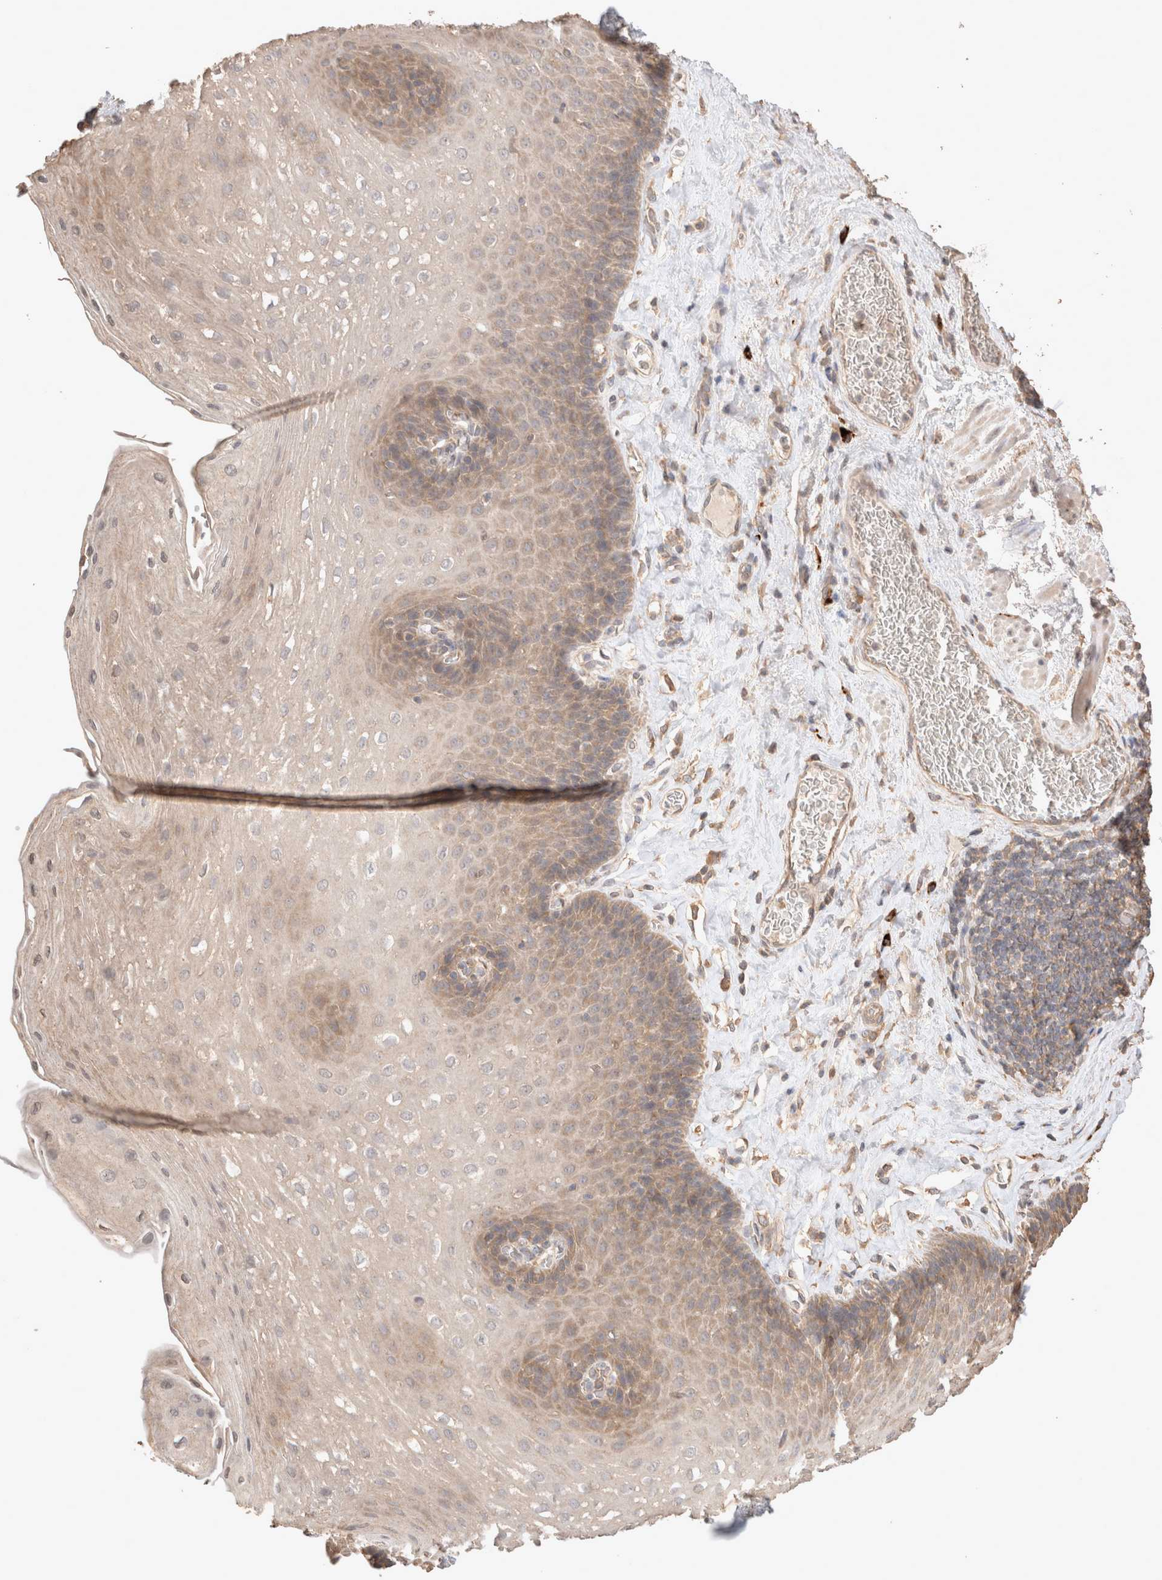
{"staining": {"intensity": "moderate", "quantity": "<25%", "location": "cytoplasmic/membranous"}, "tissue": "esophagus", "cell_type": "Squamous epithelial cells", "image_type": "normal", "snomed": [{"axis": "morphology", "description": "Normal tissue, NOS"}, {"axis": "topography", "description": "Esophagus"}], "caption": "Immunohistochemical staining of benign esophagus exhibits low levels of moderate cytoplasmic/membranous staining in about <25% of squamous epithelial cells. (DAB IHC, brown staining for protein, blue staining for nuclei).", "gene": "HROB", "patient": {"sex": "female", "age": 66}}